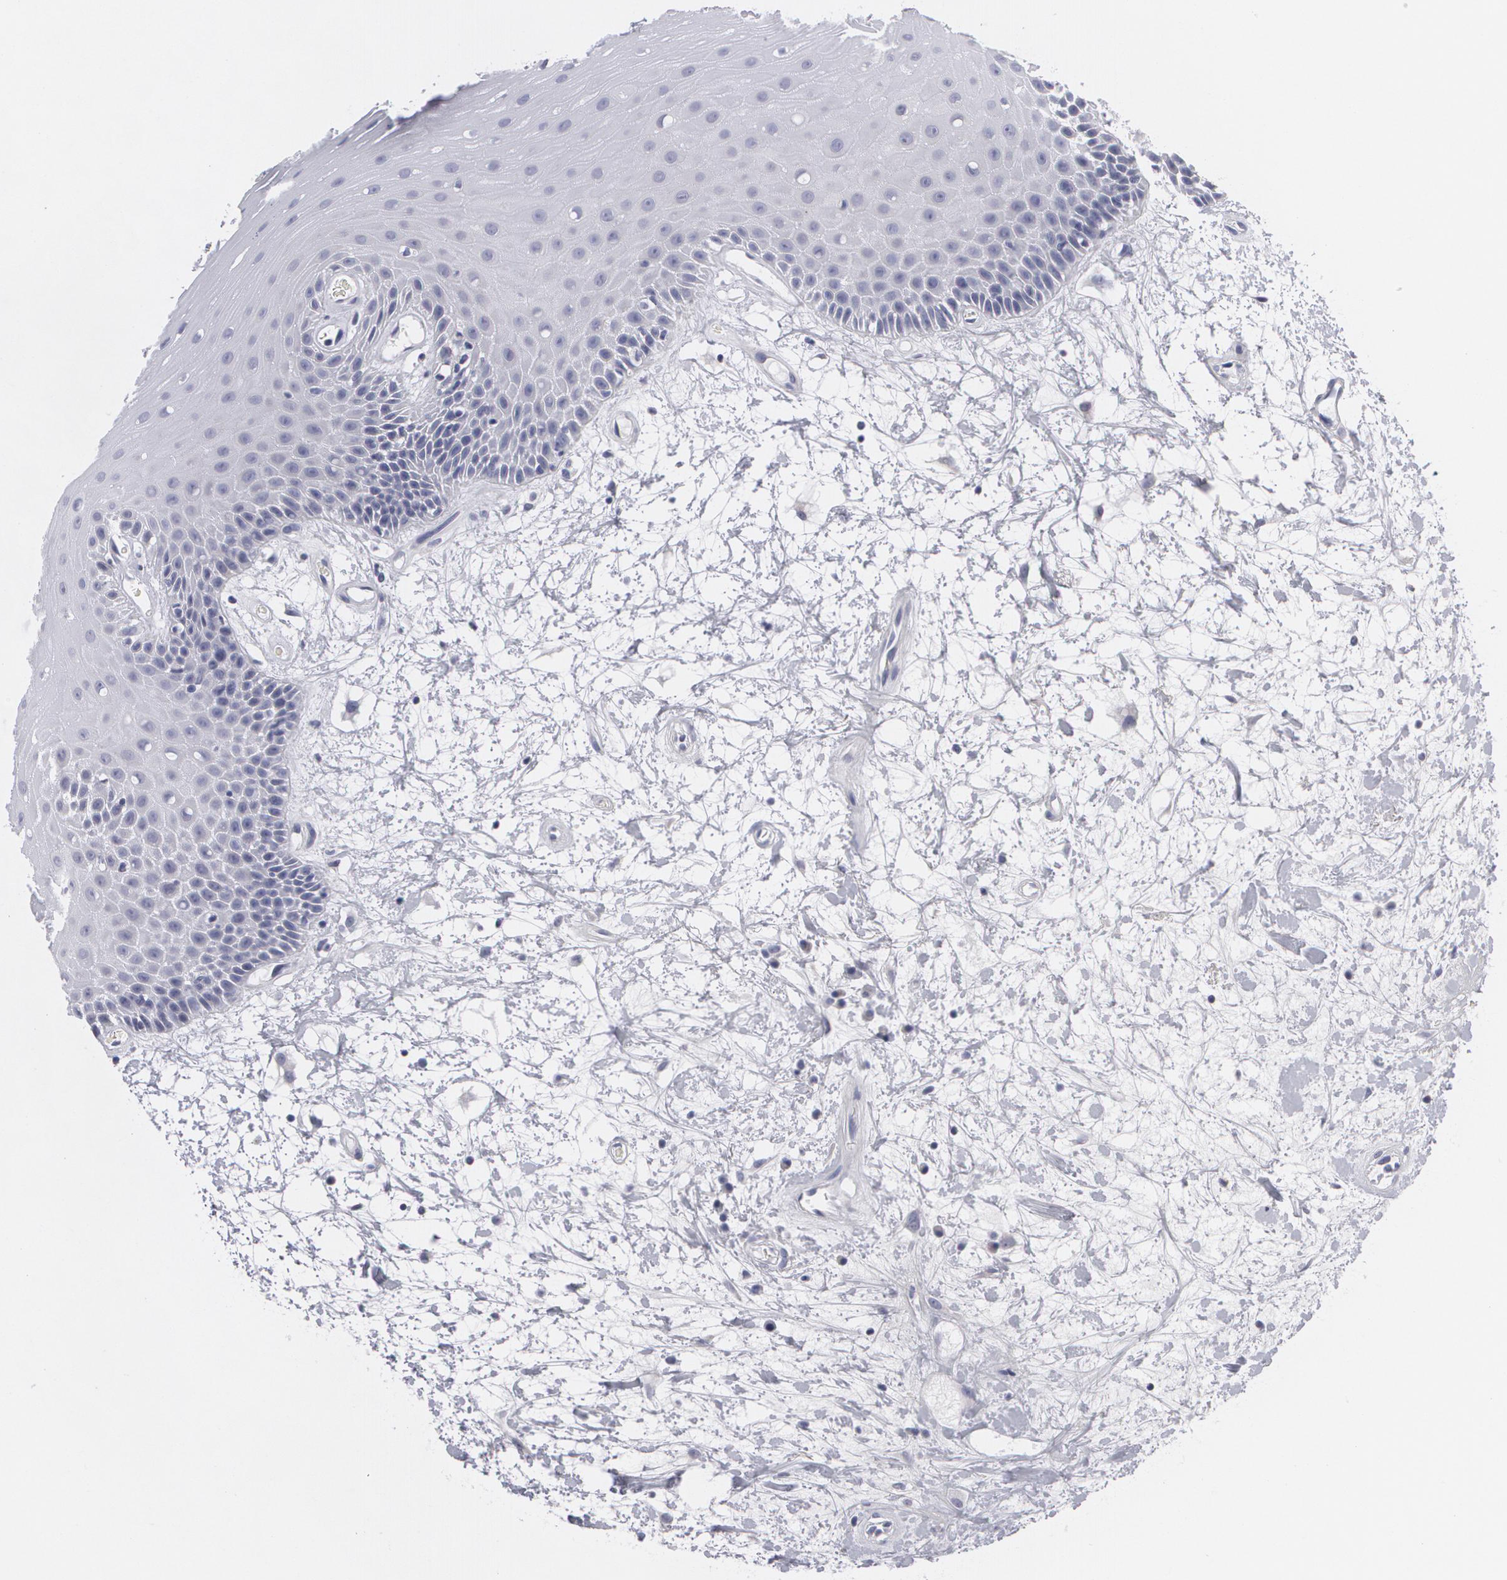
{"staining": {"intensity": "negative", "quantity": "none", "location": "none"}, "tissue": "oral mucosa", "cell_type": "Squamous epithelial cells", "image_type": "normal", "snomed": [{"axis": "morphology", "description": "Normal tissue, NOS"}, {"axis": "topography", "description": "Oral tissue"}], "caption": "Histopathology image shows no significant protein expression in squamous epithelial cells of normal oral mucosa. The staining was performed using DAB (3,3'-diaminobenzidine) to visualize the protein expression in brown, while the nuclei were stained in blue with hematoxylin (Magnification: 20x).", "gene": "MBNL3", "patient": {"sex": "female", "age": 79}}